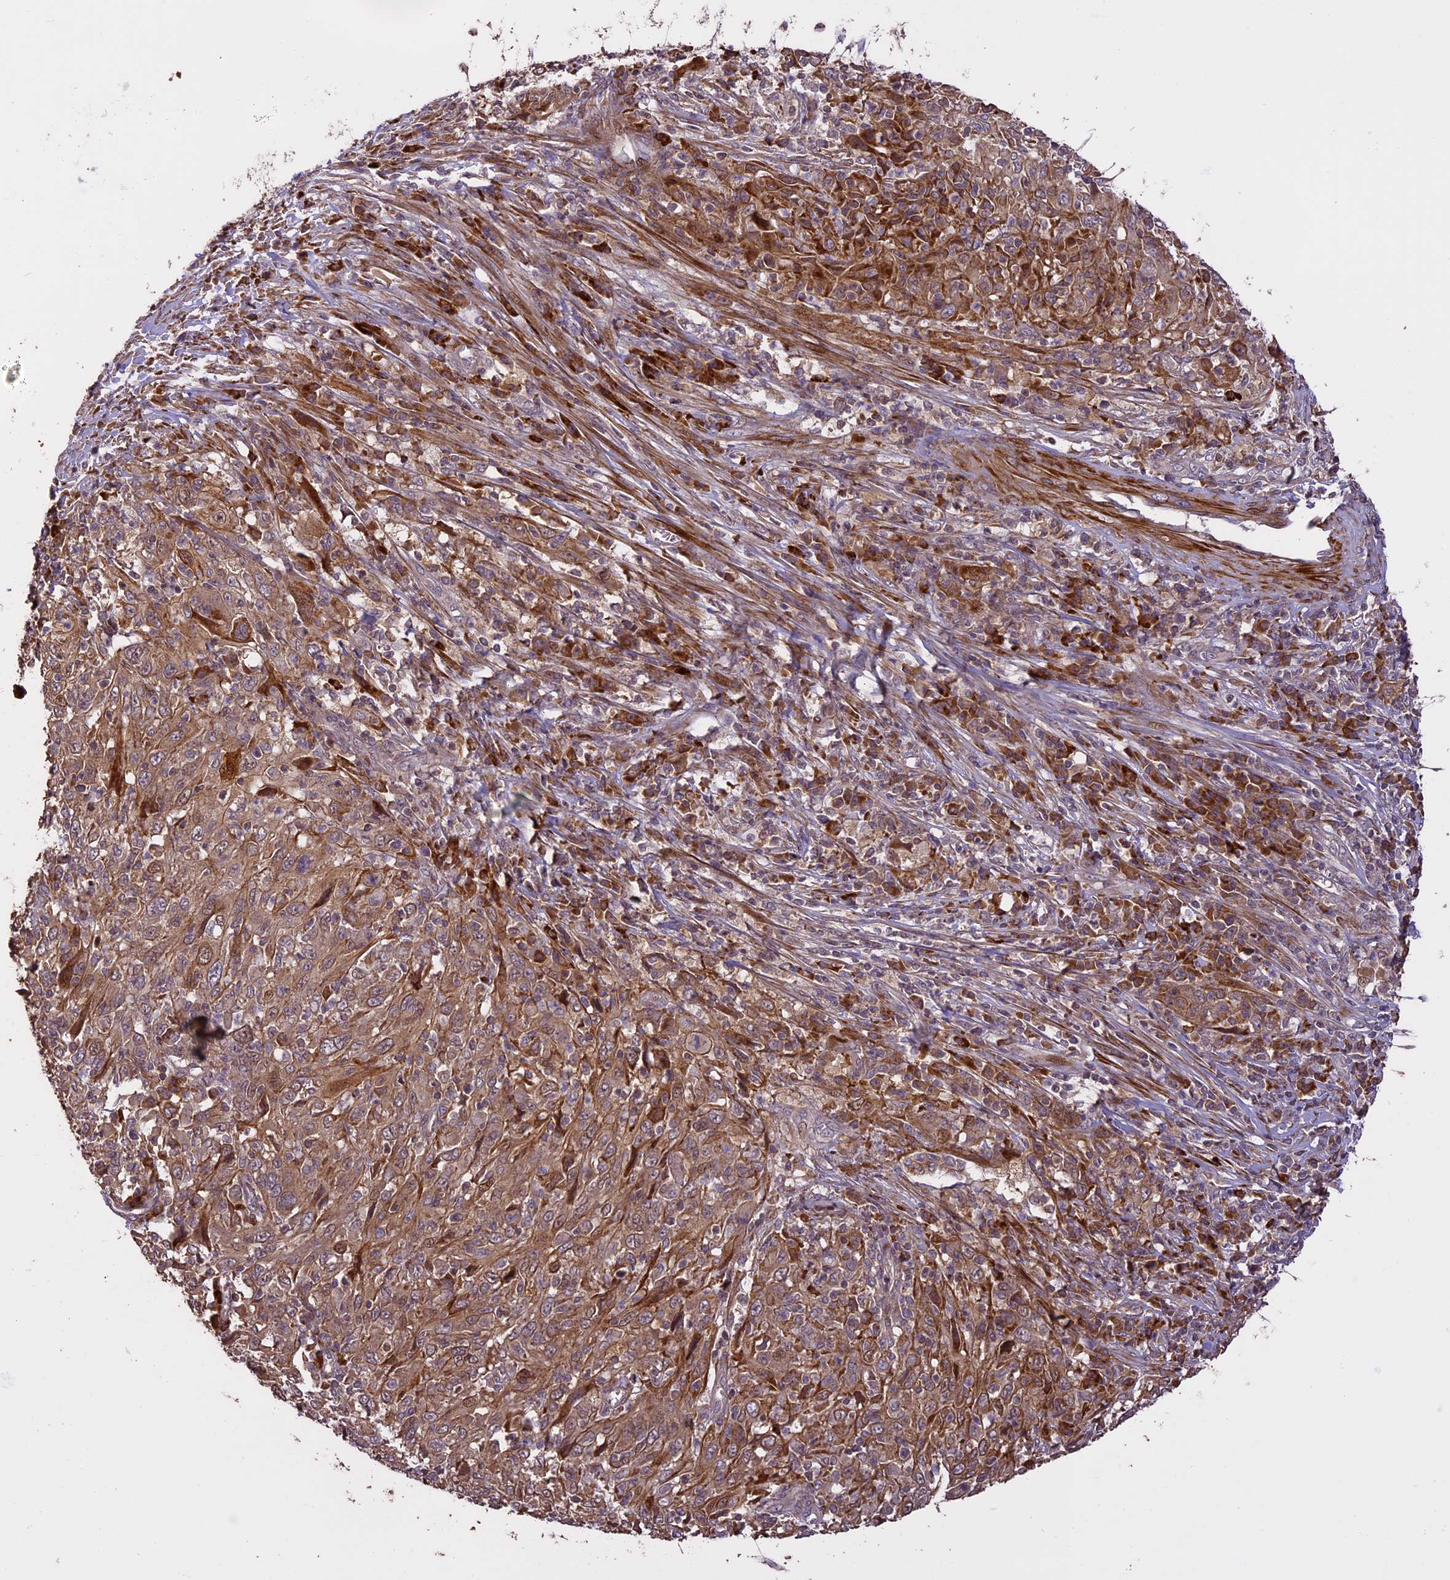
{"staining": {"intensity": "moderate", "quantity": ">75%", "location": "cytoplasmic/membranous"}, "tissue": "cervical cancer", "cell_type": "Tumor cells", "image_type": "cancer", "snomed": [{"axis": "morphology", "description": "Squamous cell carcinoma, NOS"}, {"axis": "topography", "description": "Cervix"}], "caption": "IHC (DAB (3,3'-diaminobenzidine)) staining of squamous cell carcinoma (cervical) reveals moderate cytoplasmic/membranous protein staining in about >75% of tumor cells. (DAB (3,3'-diaminobenzidine) = brown stain, brightfield microscopy at high magnification).", "gene": "ENHO", "patient": {"sex": "female", "age": 46}}